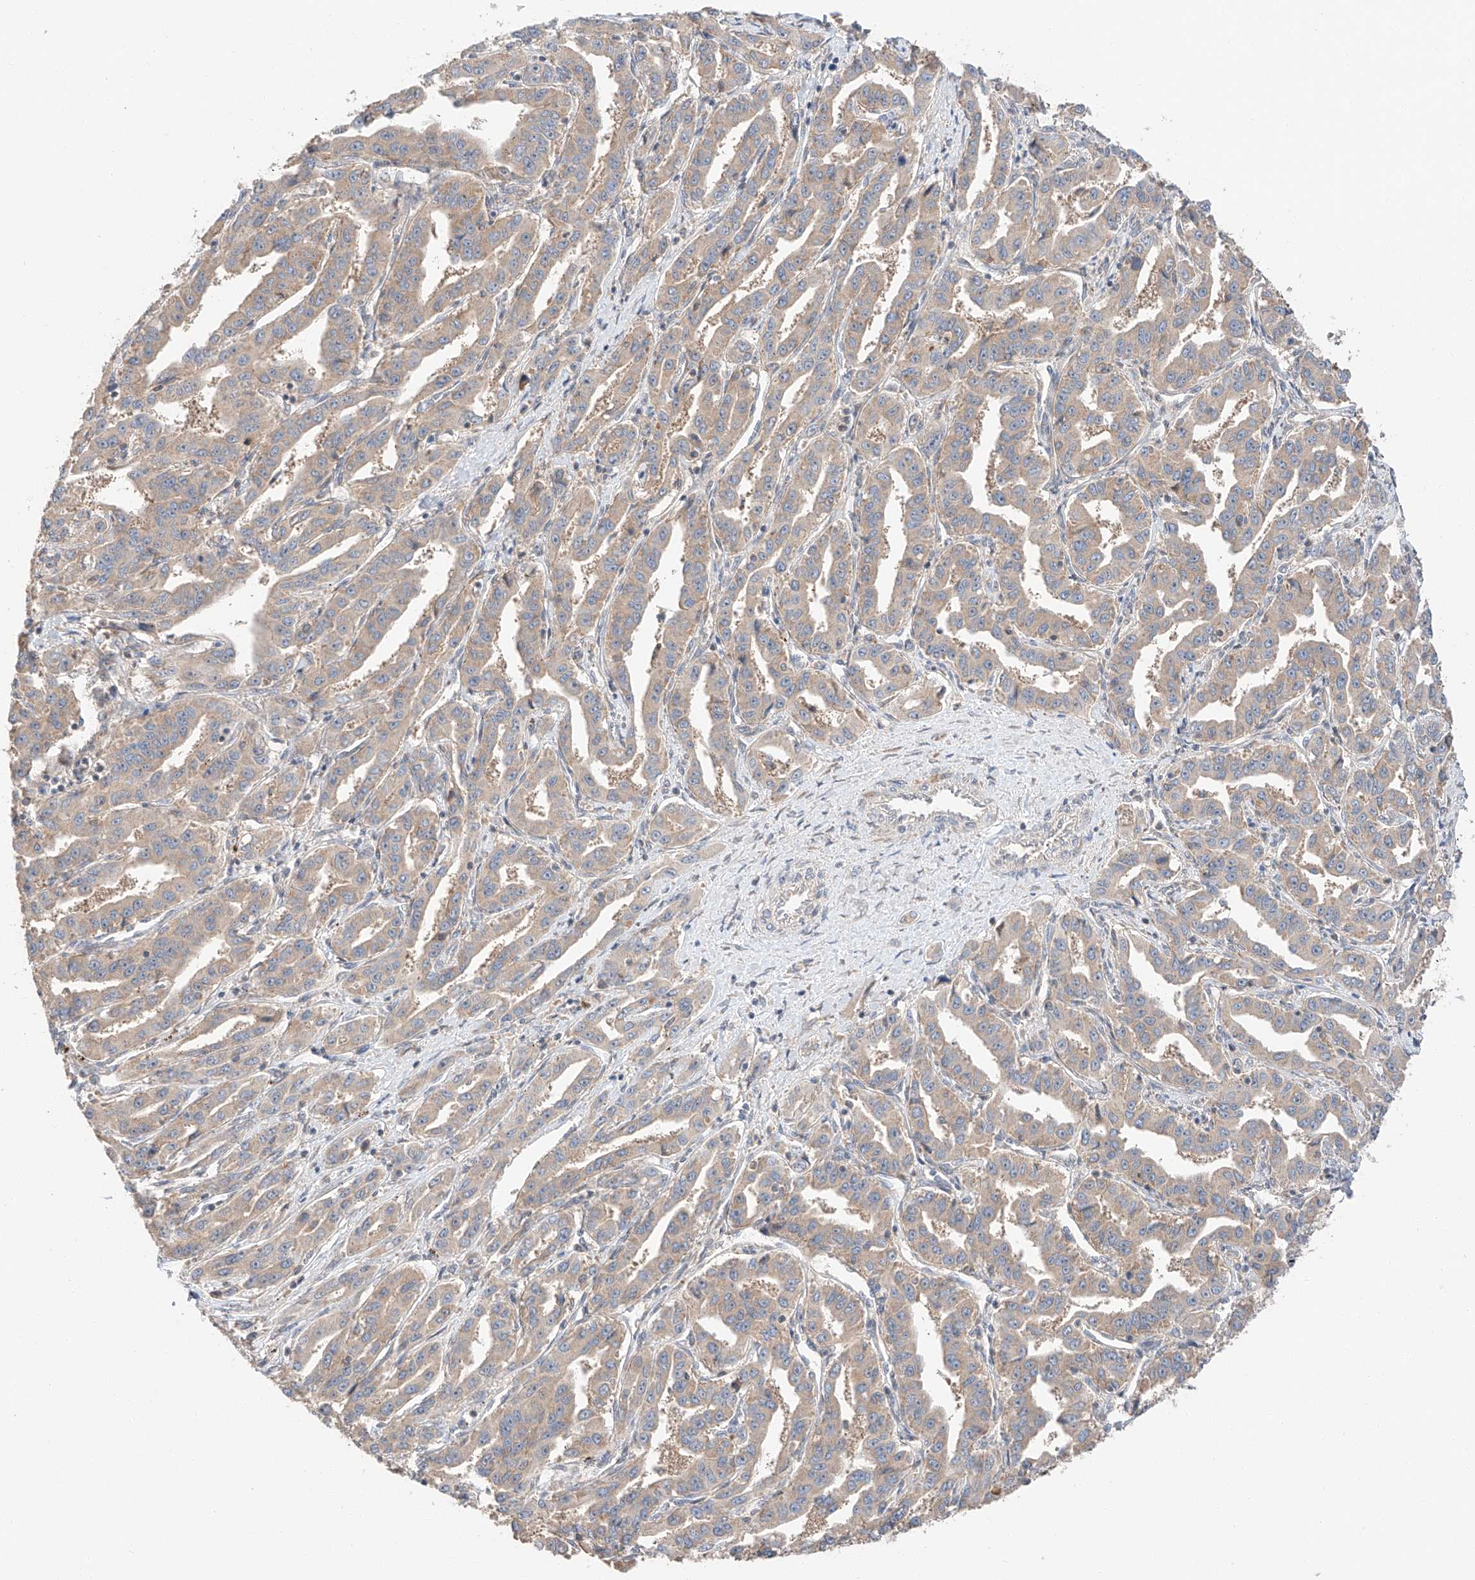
{"staining": {"intensity": "negative", "quantity": "none", "location": "none"}, "tissue": "liver cancer", "cell_type": "Tumor cells", "image_type": "cancer", "snomed": [{"axis": "morphology", "description": "Cholangiocarcinoma"}, {"axis": "topography", "description": "Liver"}], "caption": "Tumor cells show no significant positivity in liver cholangiocarcinoma. (Stains: DAB IHC with hematoxylin counter stain, Microscopy: brightfield microscopy at high magnification).", "gene": "XPNPEP1", "patient": {"sex": "male", "age": 59}}